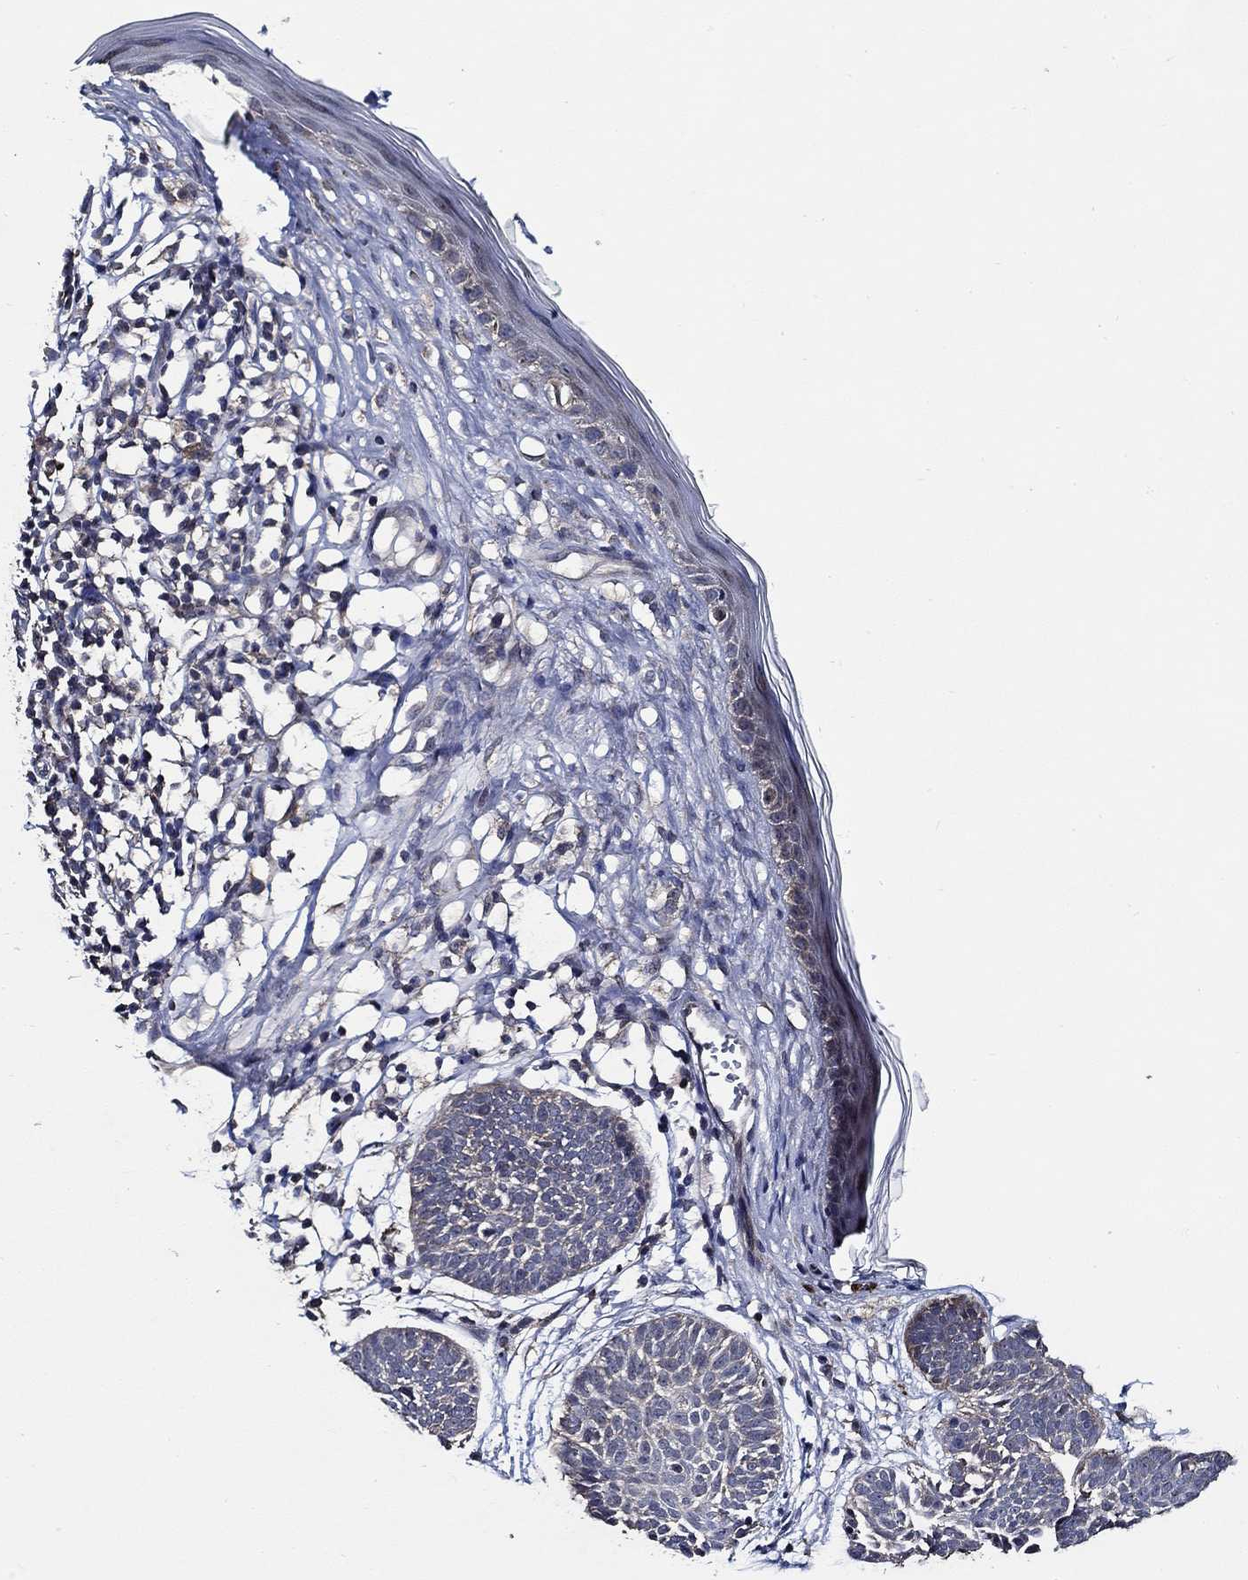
{"staining": {"intensity": "negative", "quantity": "none", "location": "none"}, "tissue": "skin cancer", "cell_type": "Tumor cells", "image_type": "cancer", "snomed": [{"axis": "morphology", "description": "Basal cell carcinoma"}, {"axis": "topography", "description": "Skin"}], "caption": "IHC histopathology image of human basal cell carcinoma (skin) stained for a protein (brown), which demonstrates no staining in tumor cells. (Stains: DAB (3,3'-diaminobenzidine) immunohistochemistry with hematoxylin counter stain, Microscopy: brightfield microscopy at high magnification).", "gene": "WDR53", "patient": {"sex": "male", "age": 85}}